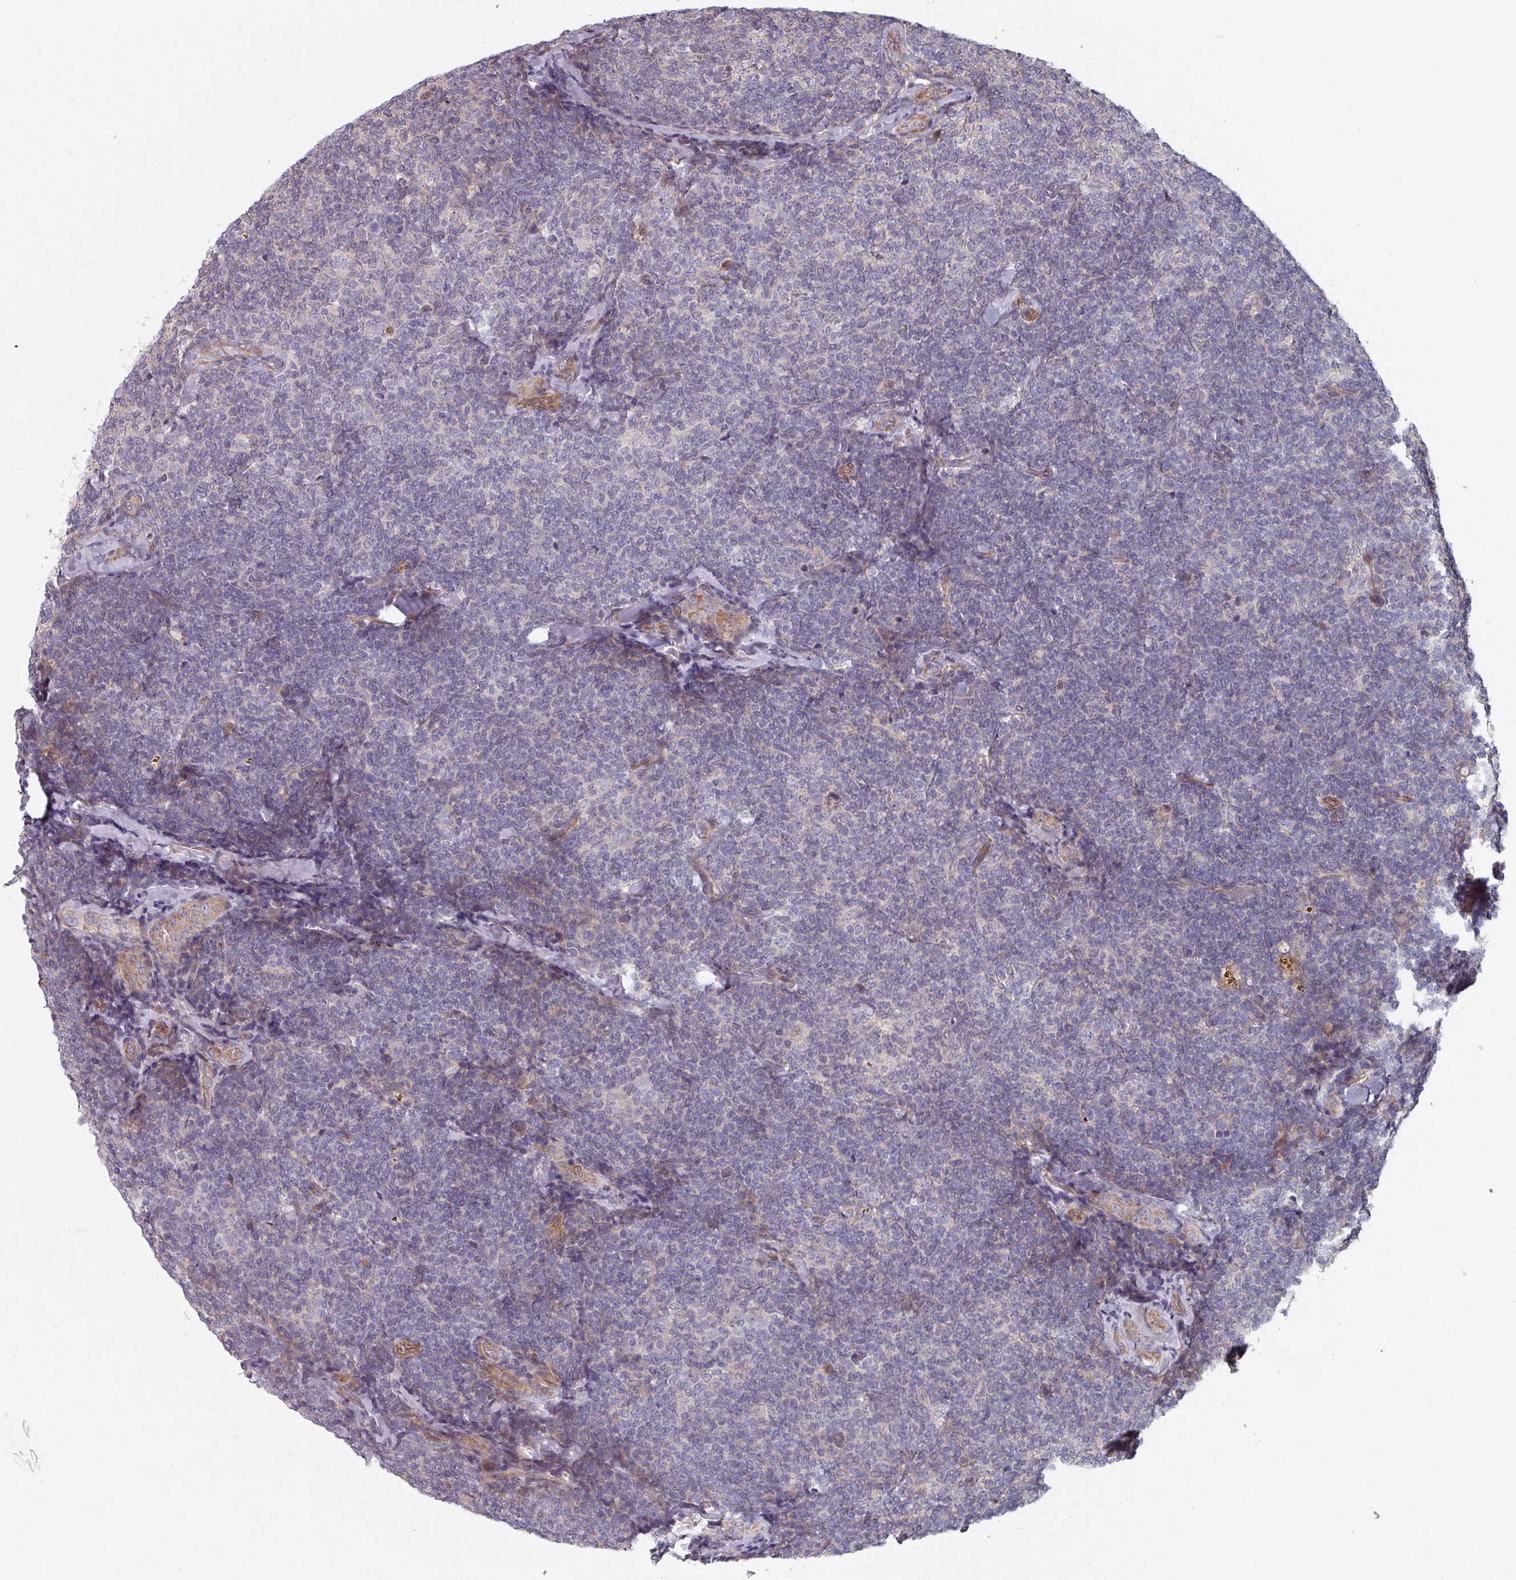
{"staining": {"intensity": "negative", "quantity": "none", "location": "none"}, "tissue": "lymphoma", "cell_type": "Tumor cells", "image_type": "cancer", "snomed": [{"axis": "morphology", "description": "Malignant lymphoma, non-Hodgkin's type, Low grade"}, {"axis": "topography", "description": "Lymph node"}], "caption": "Immunohistochemistry (IHC) micrograph of human malignant lymphoma, non-Hodgkin's type (low-grade) stained for a protein (brown), which displays no positivity in tumor cells. (DAB (3,3'-diaminobenzidine) immunohistochemistry visualized using brightfield microscopy, high magnification).", "gene": "C4BPB", "patient": {"sex": "female", "age": 56}}